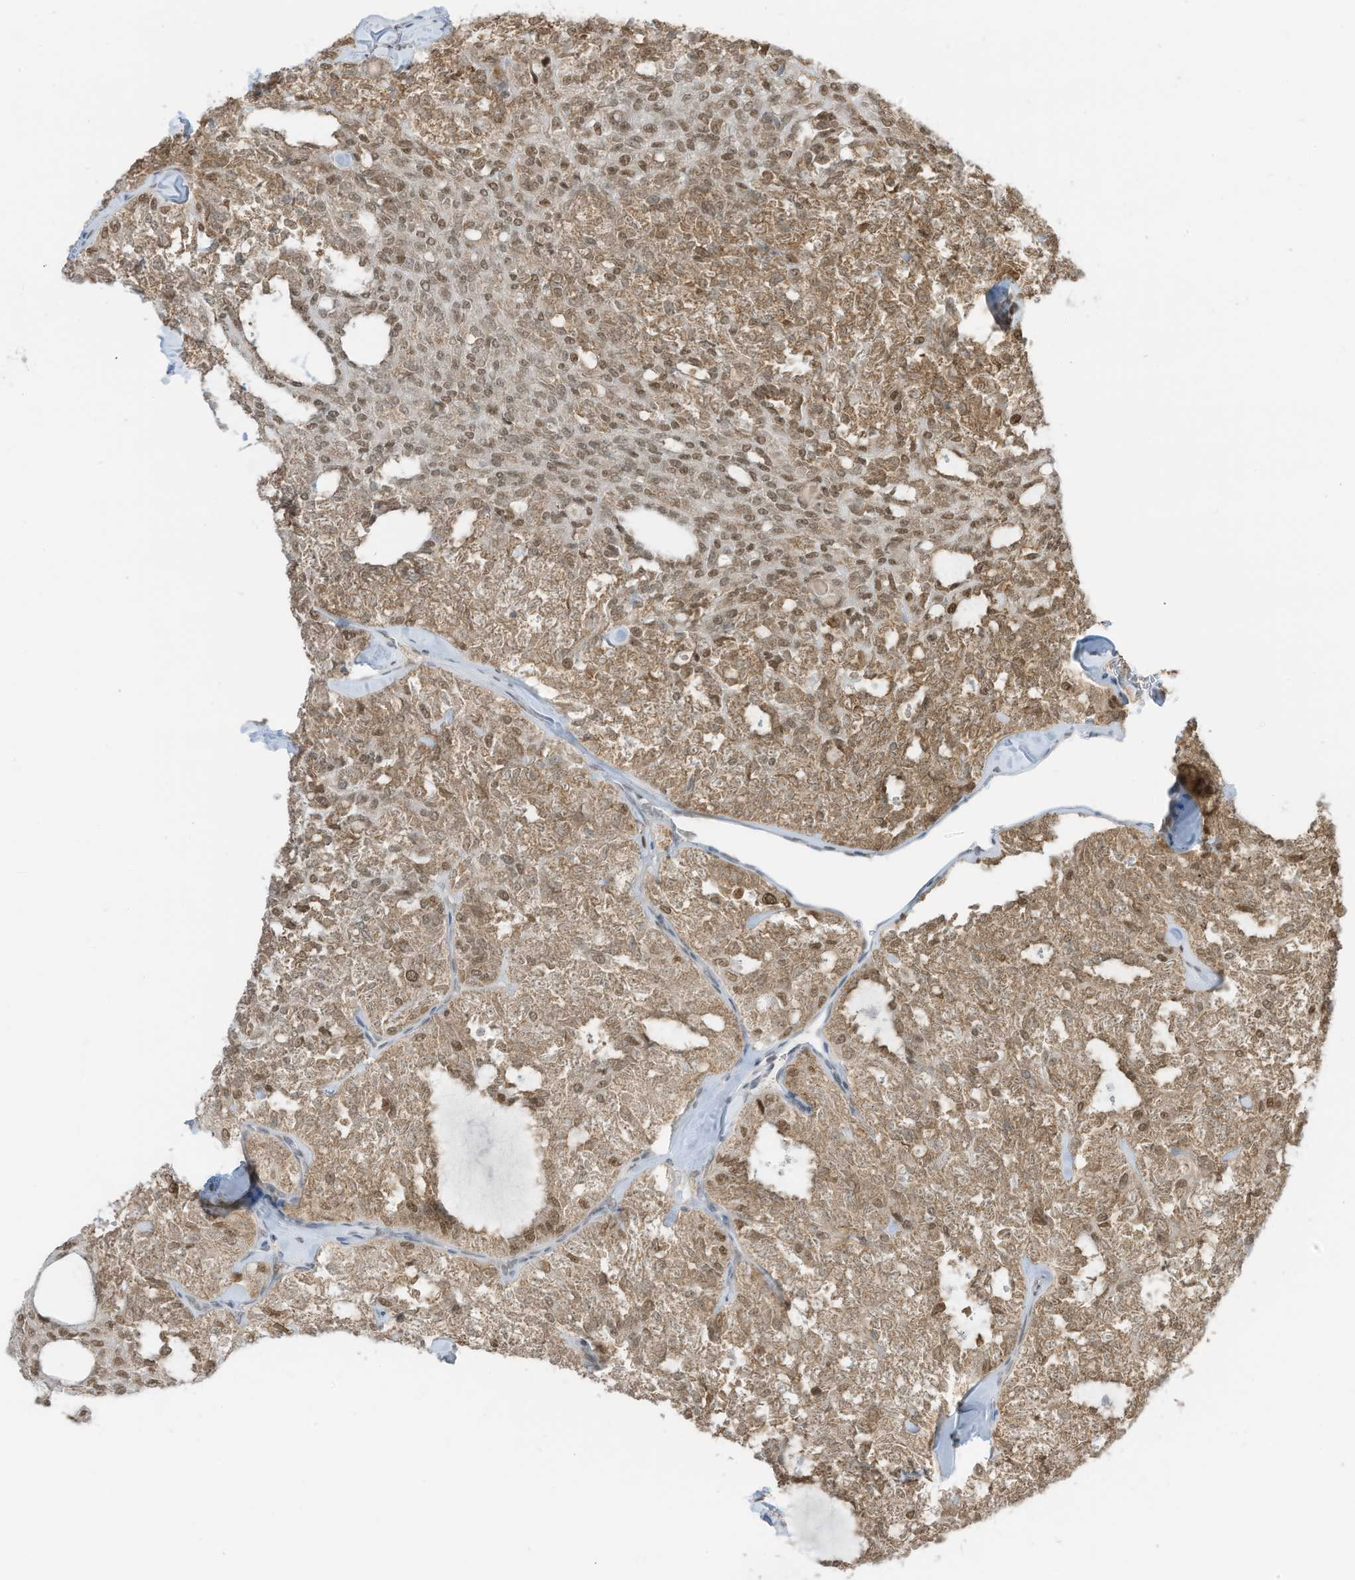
{"staining": {"intensity": "moderate", "quantity": ">75%", "location": "nuclear"}, "tissue": "thyroid cancer", "cell_type": "Tumor cells", "image_type": "cancer", "snomed": [{"axis": "morphology", "description": "Follicular adenoma carcinoma, NOS"}, {"axis": "topography", "description": "Thyroid gland"}], "caption": "Human thyroid follicular adenoma carcinoma stained for a protein (brown) exhibits moderate nuclear positive expression in approximately >75% of tumor cells.", "gene": "KPNB1", "patient": {"sex": "male", "age": 75}}